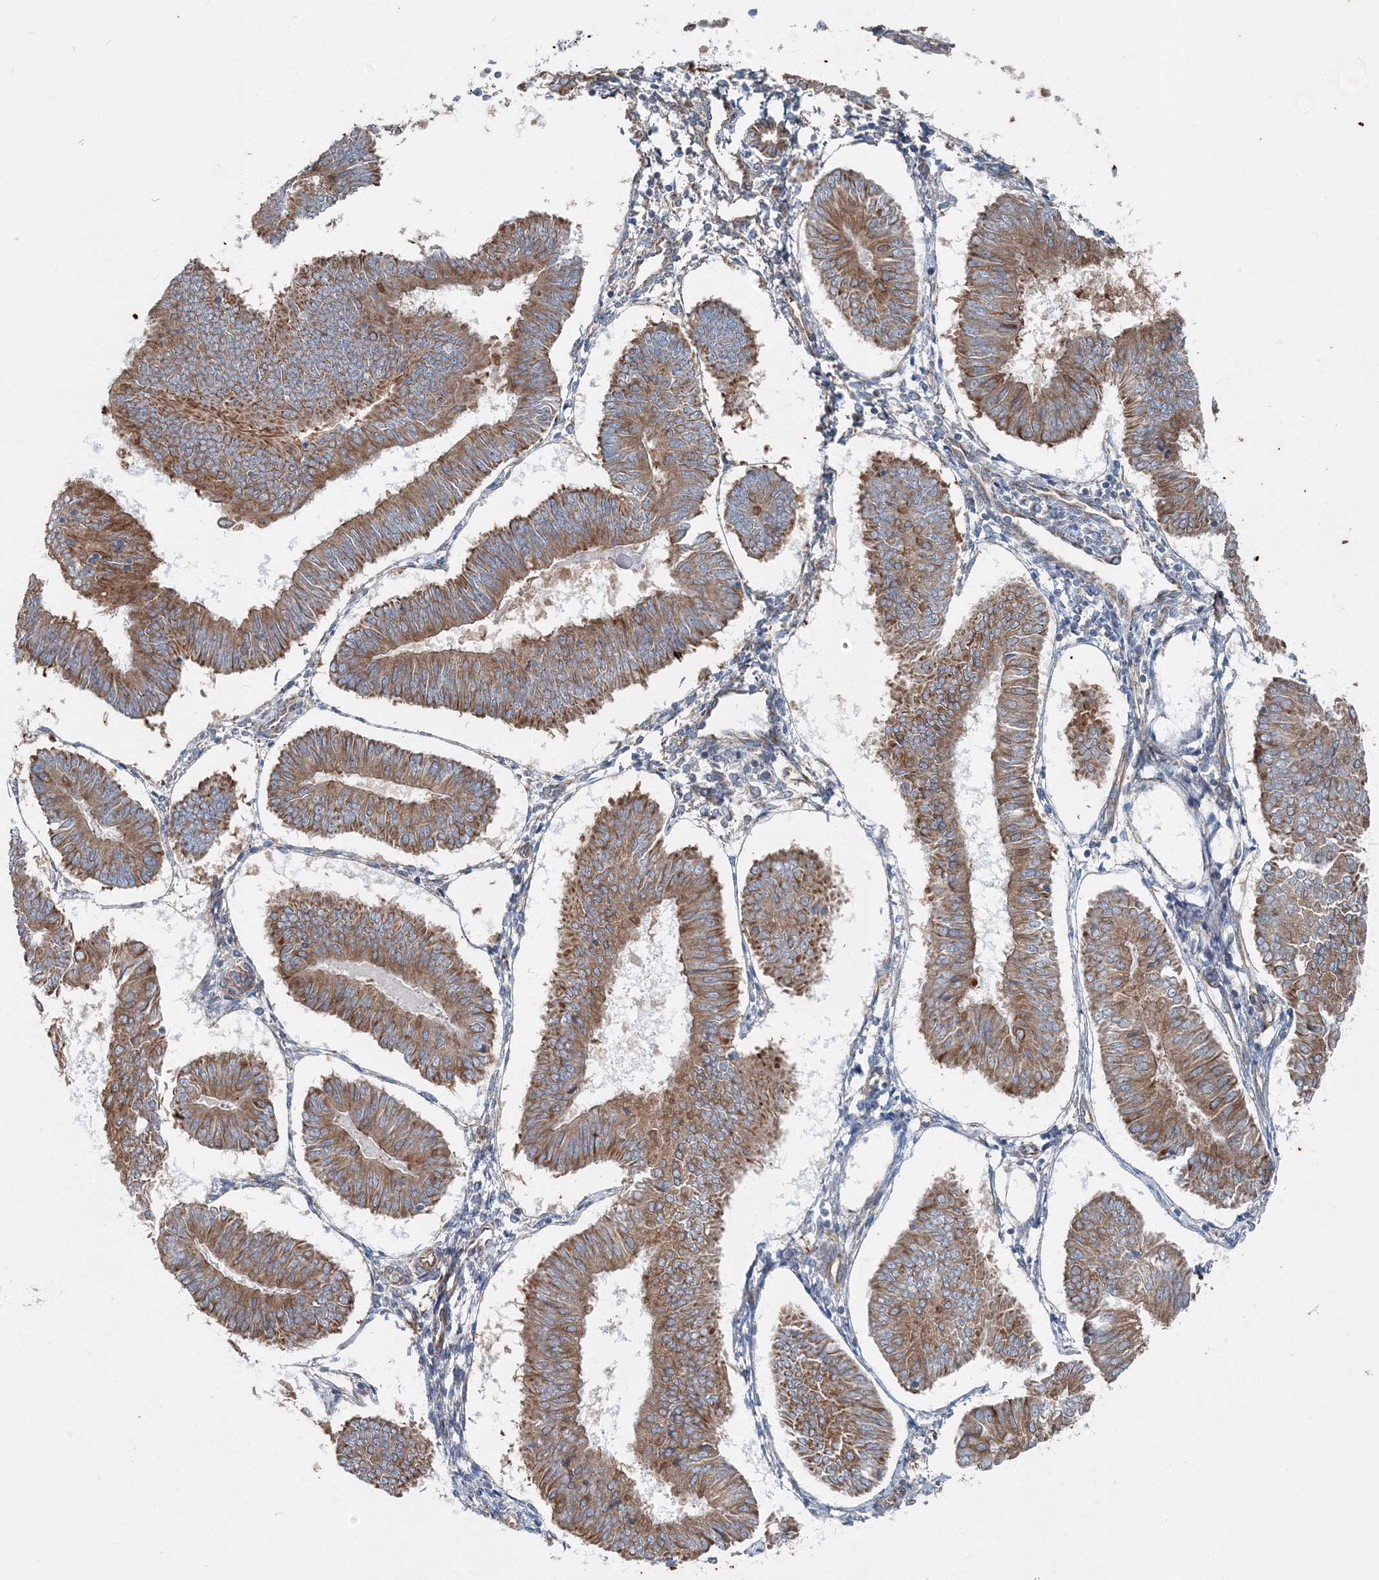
{"staining": {"intensity": "moderate", "quantity": ">75%", "location": "cytoplasmic/membranous"}, "tissue": "endometrial cancer", "cell_type": "Tumor cells", "image_type": "cancer", "snomed": [{"axis": "morphology", "description": "Adenocarcinoma, NOS"}, {"axis": "topography", "description": "Endometrium"}], "caption": "Immunohistochemical staining of human endometrial cancer exhibits medium levels of moderate cytoplasmic/membranous protein positivity in about >75% of tumor cells.", "gene": "MPHOSPH9", "patient": {"sex": "female", "age": 58}}